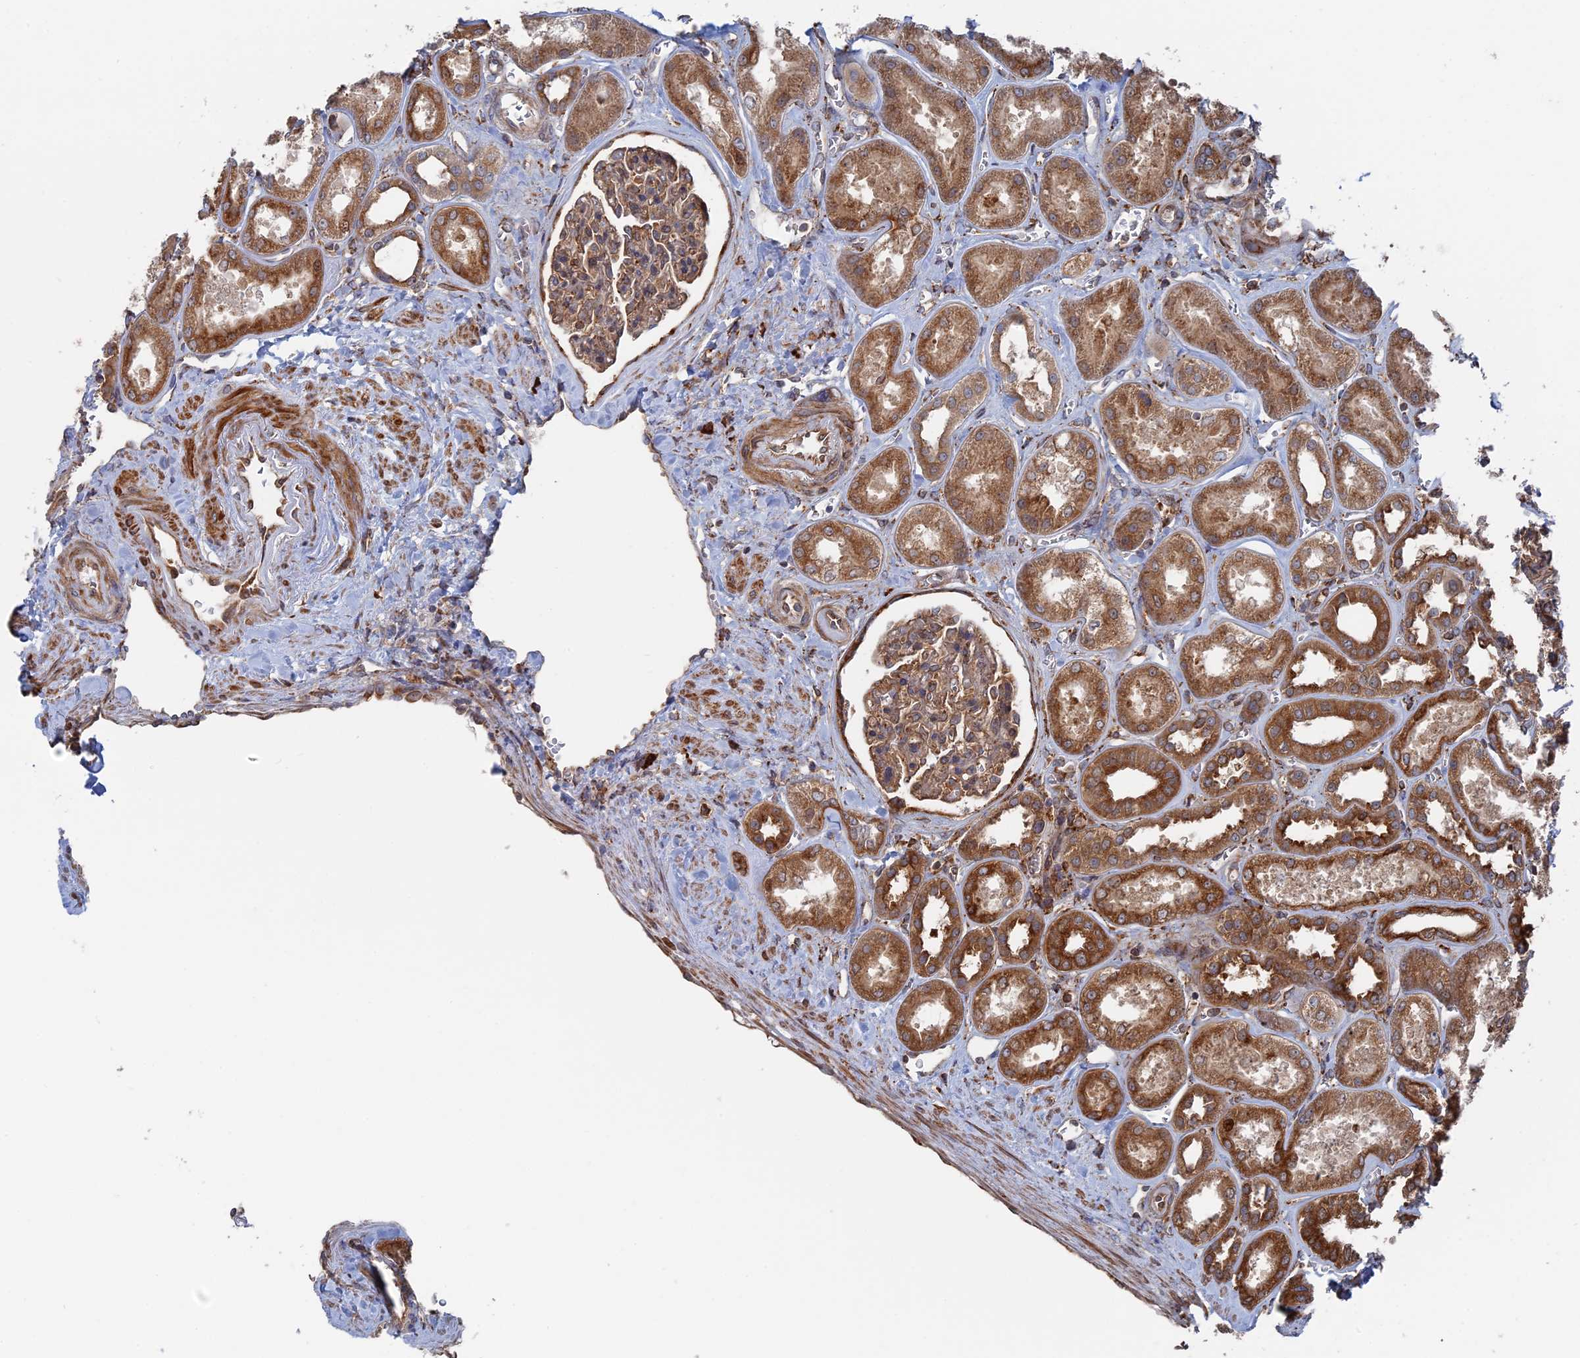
{"staining": {"intensity": "moderate", "quantity": ">75%", "location": "cytoplasmic/membranous"}, "tissue": "kidney", "cell_type": "Cells in glomeruli", "image_type": "normal", "snomed": [{"axis": "morphology", "description": "Normal tissue, NOS"}, {"axis": "morphology", "description": "Adenocarcinoma, NOS"}, {"axis": "topography", "description": "Kidney"}], "caption": "Kidney stained with immunohistochemistry (IHC) demonstrates moderate cytoplasmic/membranous expression in about >75% of cells in glomeruli.", "gene": "BPIFB6", "patient": {"sex": "female", "age": 68}}